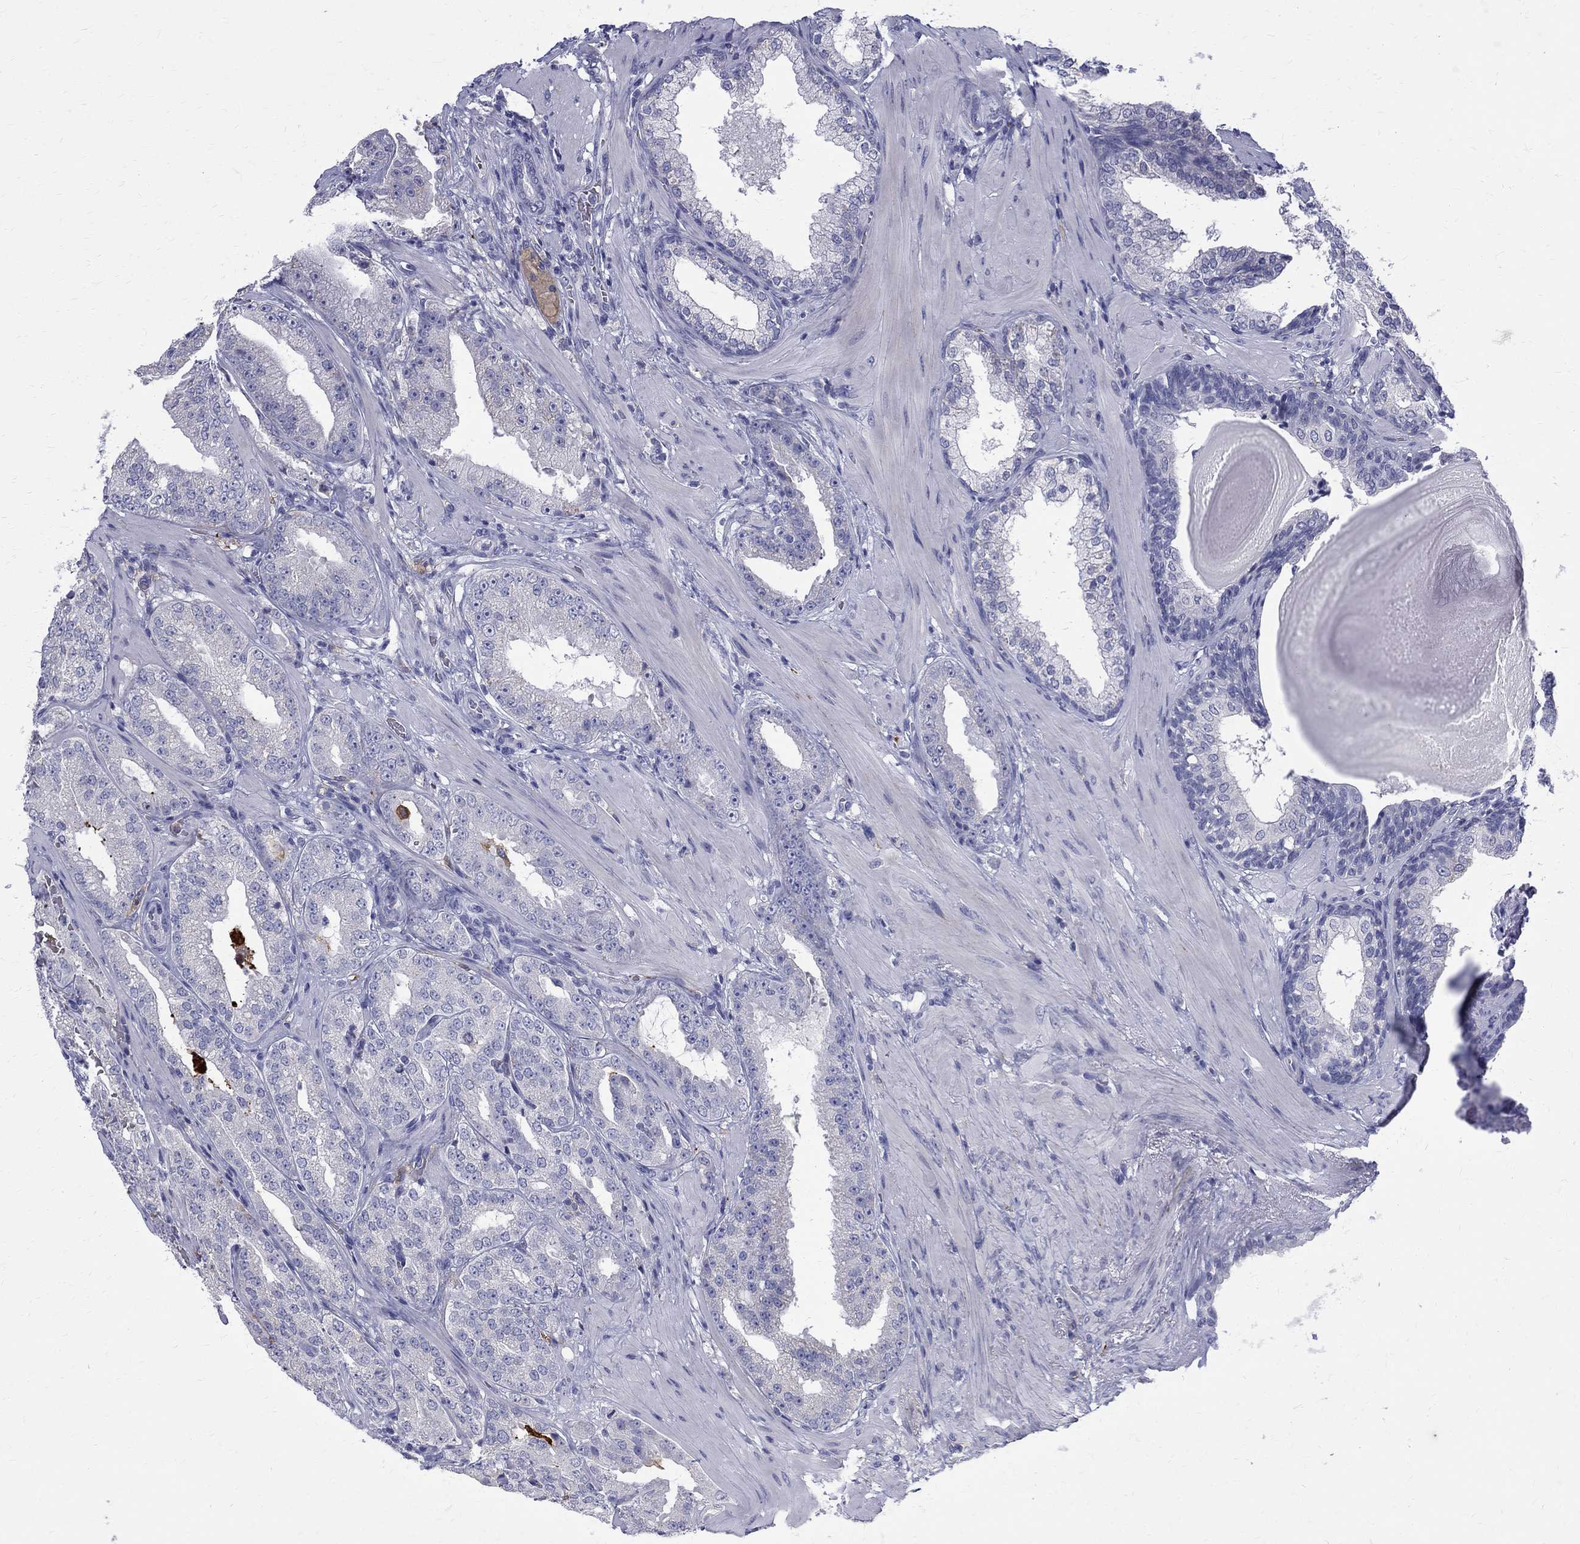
{"staining": {"intensity": "negative", "quantity": "none", "location": "none"}, "tissue": "prostate cancer", "cell_type": "Tumor cells", "image_type": "cancer", "snomed": [{"axis": "morphology", "description": "Adenocarcinoma, Low grade"}, {"axis": "topography", "description": "Prostate"}], "caption": "This is an immunohistochemistry micrograph of human adenocarcinoma (low-grade) (prostate). There is no positivity in tumor cells.", "gene": "AGER", "patient": {"sex": "male", "age": 62}}